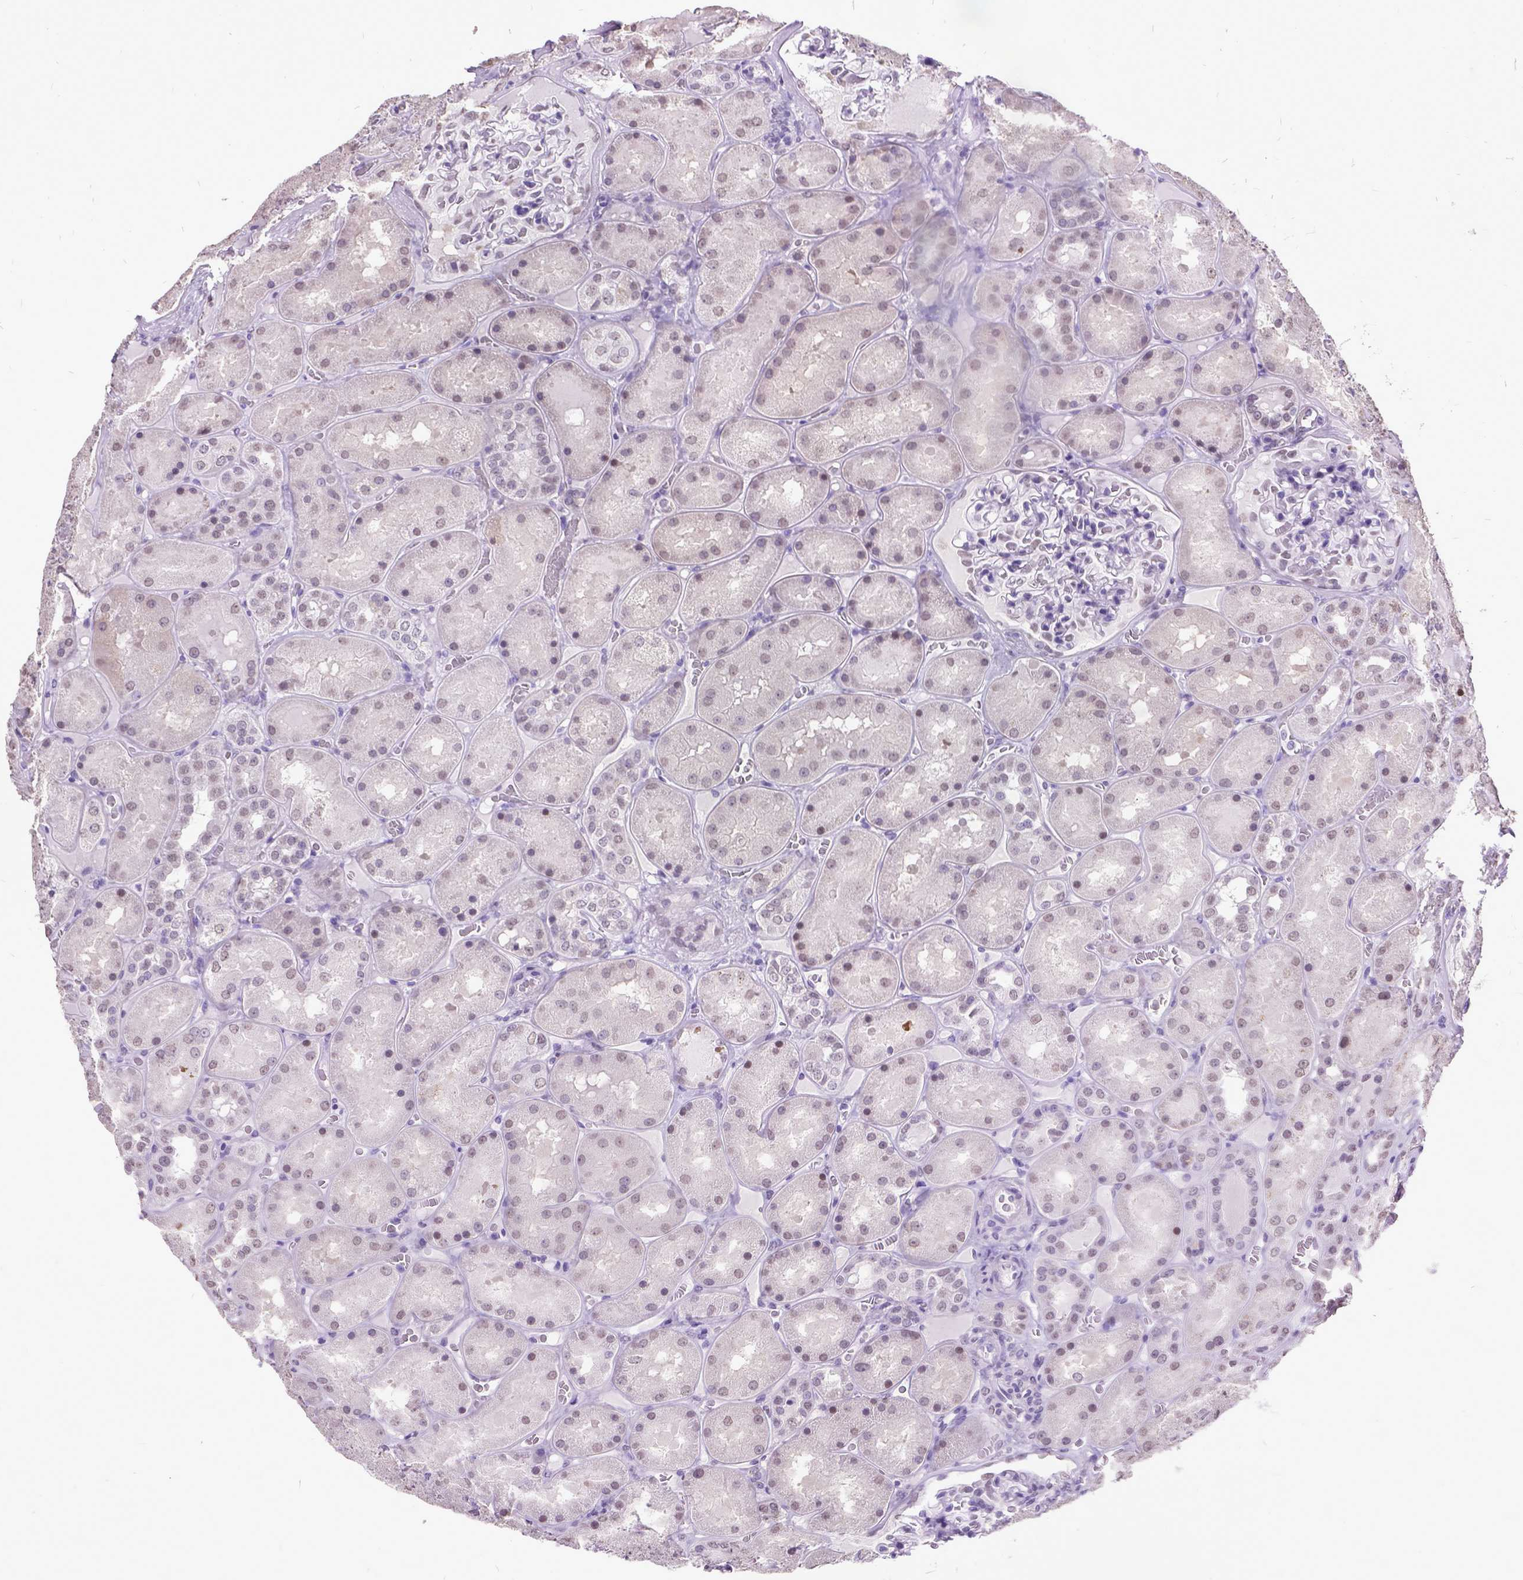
{"staining": {"intensity": "negative", "quantity": "none", "location": "none"}, "tissue": "kidney", "cell_type": "Cells in glomeruli", "image_type": "normal", "snomed": [{"axis": "morphology", "description": "Normal tissue, NOS"}, {"axis": "topography", "description": "Kidney"}], "caption": "Immunohistochemistry (IHC) histopathology image of normal human kidney stained for a protein (brown), which demonstrates no positivity in cells in glomeruli. (DAB (3,3'-diaminobenzidine) immunohistochemistry (IHC) with hematoxylin counter stain).", "gene": "MARCHF10", "patient": {"sex": "male", "age": 73}}